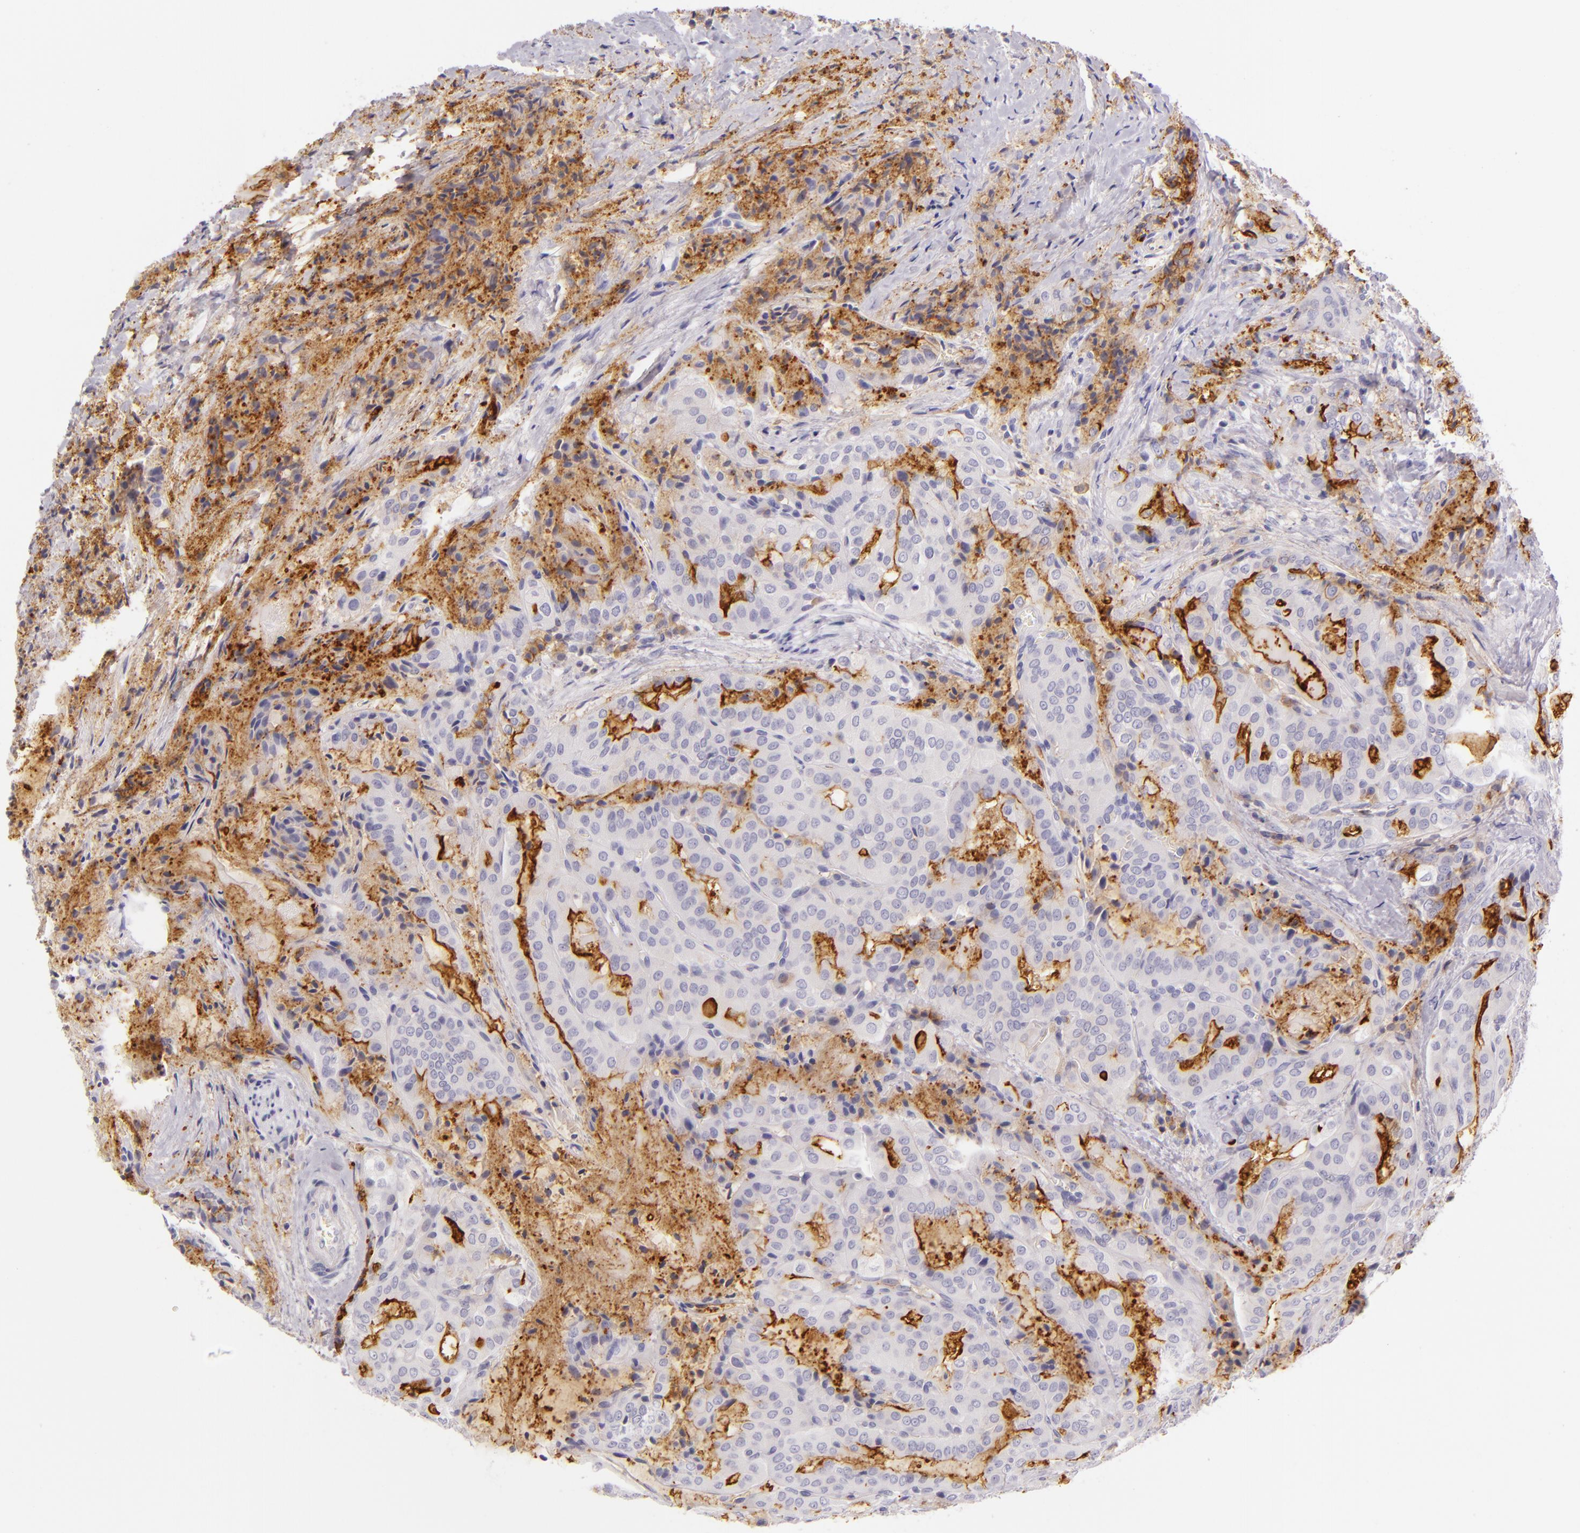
{"staining": {"intensity": "negative", "quantity": "none", "location": "none"}, "tissue": "thyroid cancer", "cell_type": "Tumor cells", "image_type": "cancer", "snomed": [{"axis": "morphology", "description": "Papillary adenocarcinoma, NOS"}, {"axis": "topography", "description": "Thyroid gland"}], "caption": "Immunohistochemical staining of human thyroid cancer (papillary adenocarcinoma) shows no significant expression in tumor cells.", "gene": "ICAM1", "patient": {"sex": "female", "age": 71}}